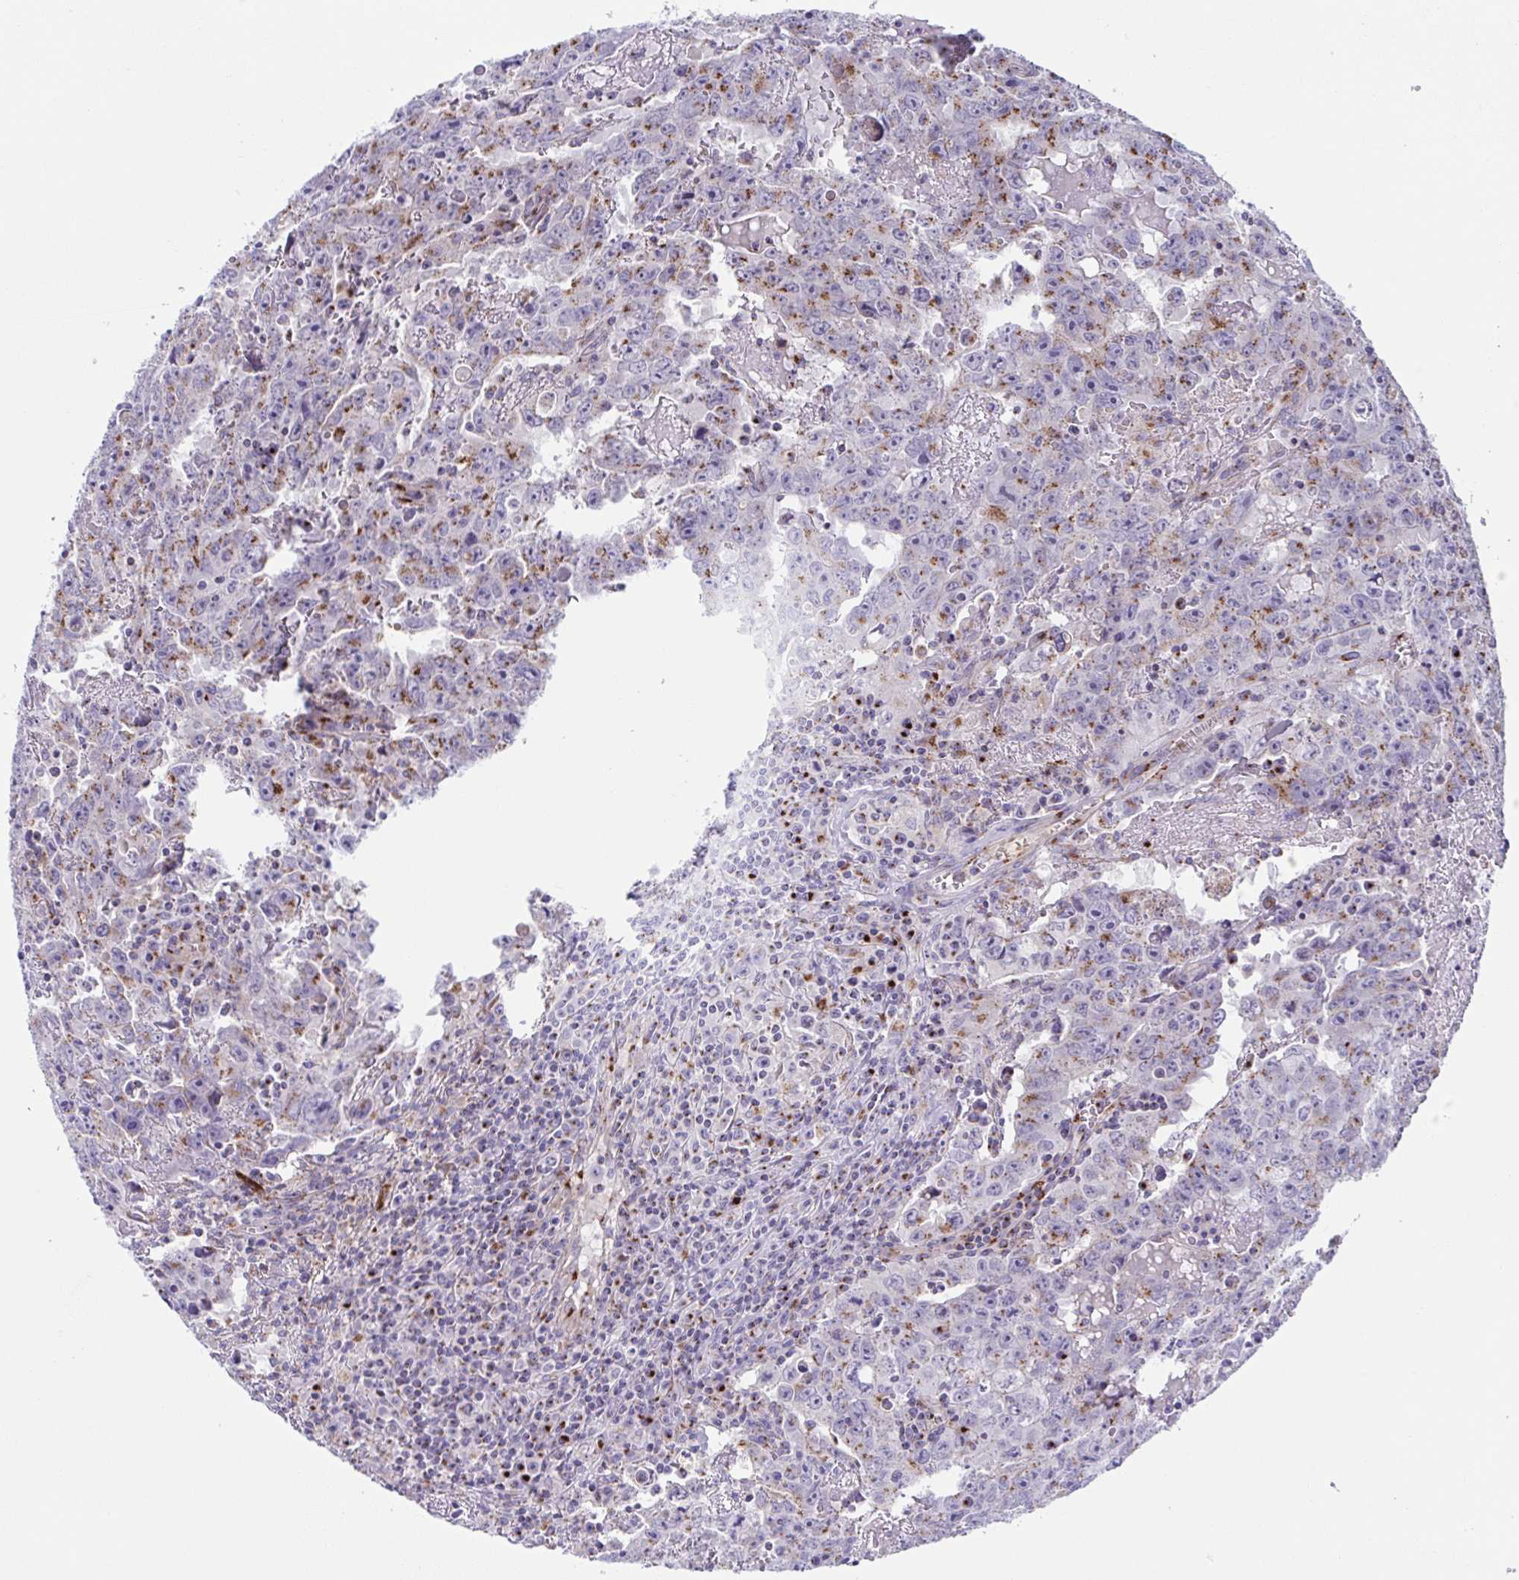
{"staining": {"intensity": "moderate", "quantity": "25%-75%", "location": "cytoplasmic/membranous"}, "tissue": "testis cancer", "cell_type": "Tumor cells", "image_type": "cancer", "snomed": [{"axis": "morphology", "description": "Carcinoma, Embryonal, NOS"}, {"axis": "topography", "description": "Testis"}], "caption": "A histopathology image of human testis cancer stained for a protein exhibits moderate cytoplasmic/membranous brown staining in tumor cells. Nuclei are stained in blue.", "gene": "COL17A1", "patient": {"sex": "male", "age": 22}}